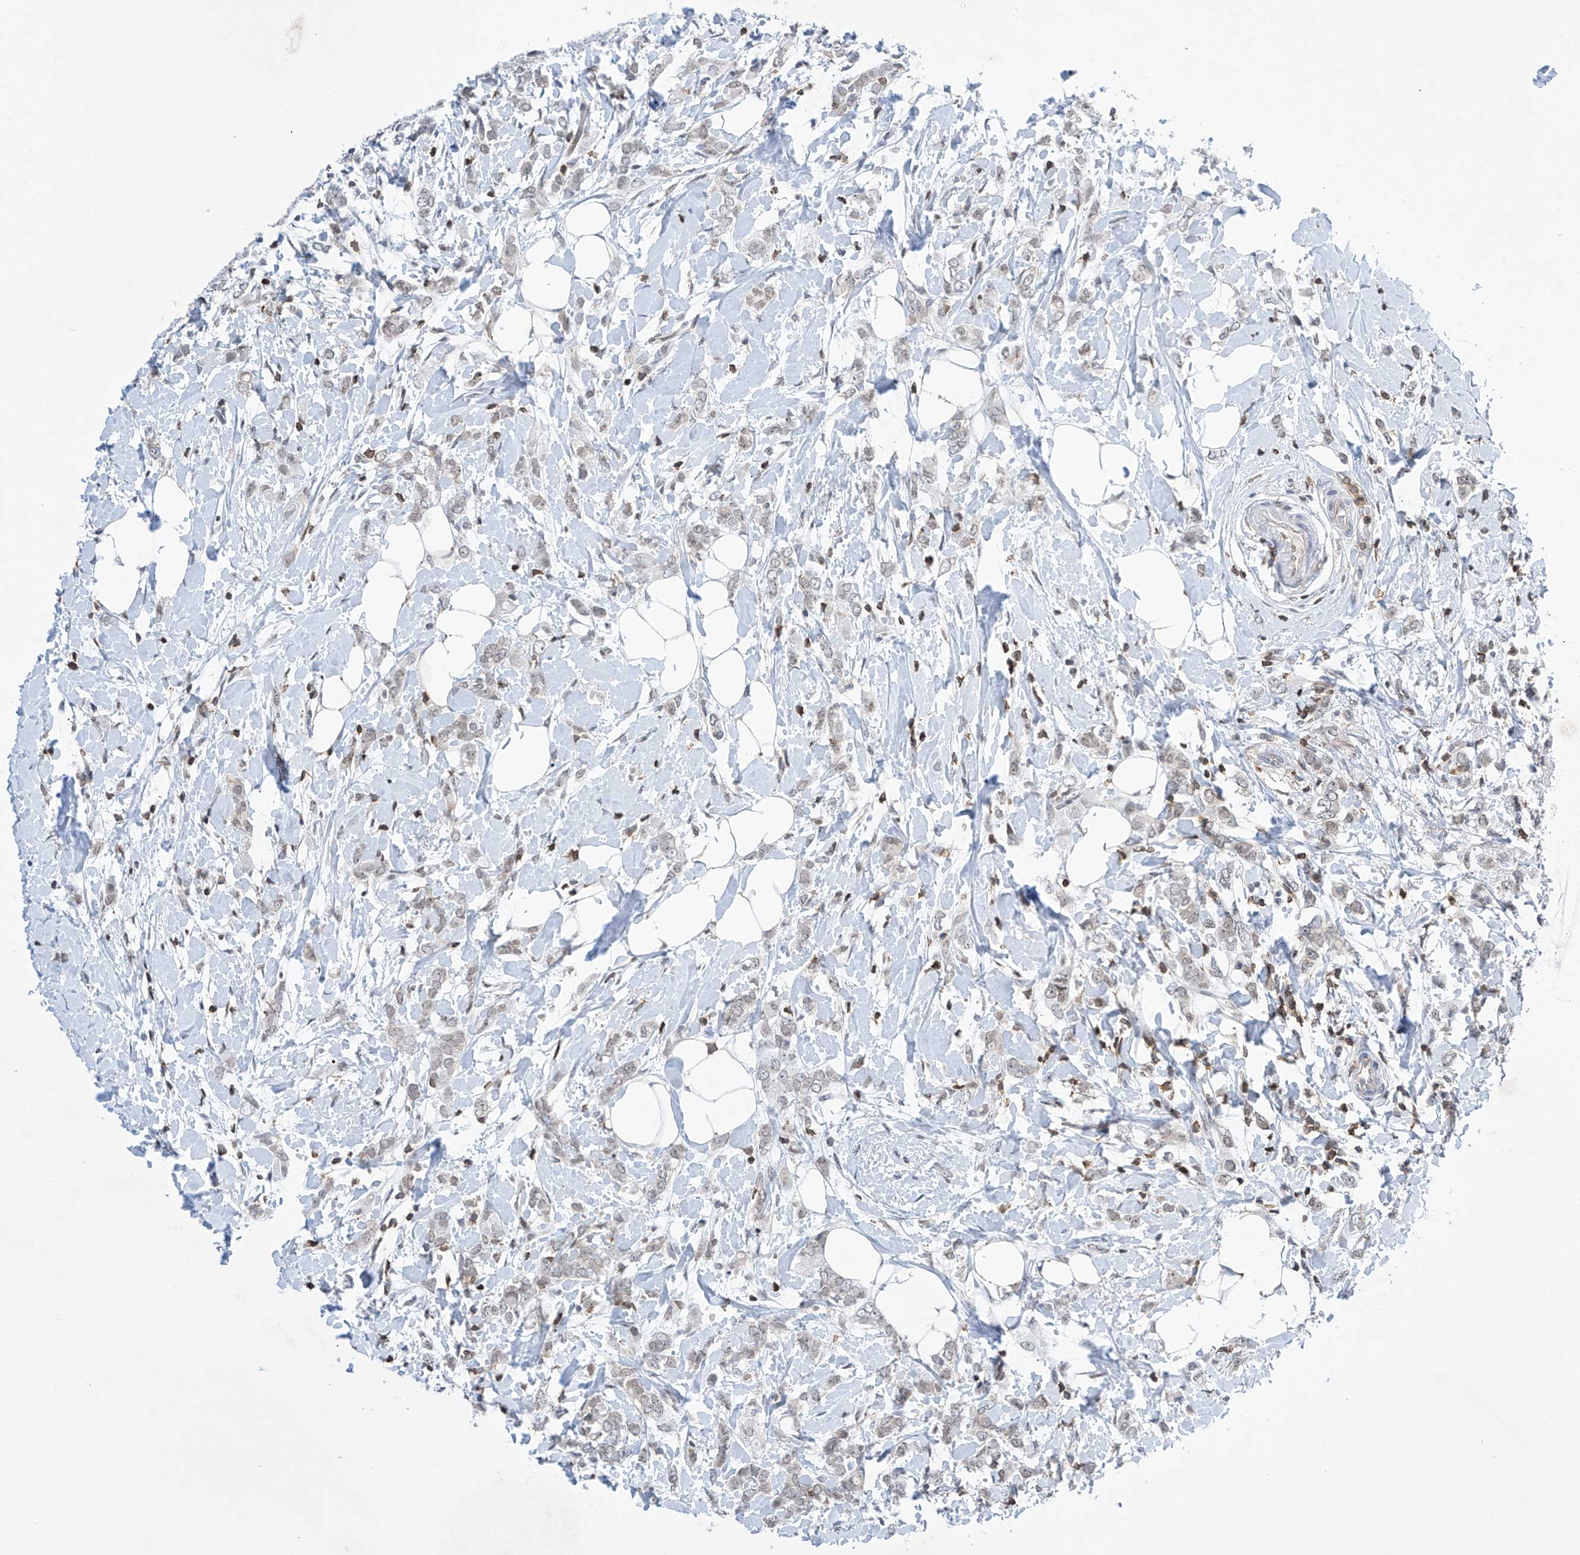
{"staining": {"intensity": "weak", "quantity": "<25%", "location": "nuclear"}, "tissue": "breast cancer", "cell_type": "Tumor cells", "image_type": "cancer", "snomed": [{"axis": "morphology", "description": "Normal tissue, NOS"}, {"axis": "morphology", "description": "Lobular carcinoma"}, {"axis": "topography", "description": "Breast"}], "caption": "Tumor cells are negative for brown protein staining in breast cancer.", "gene": "MSL3", "patient": {"sex": "female", "age": 47}}